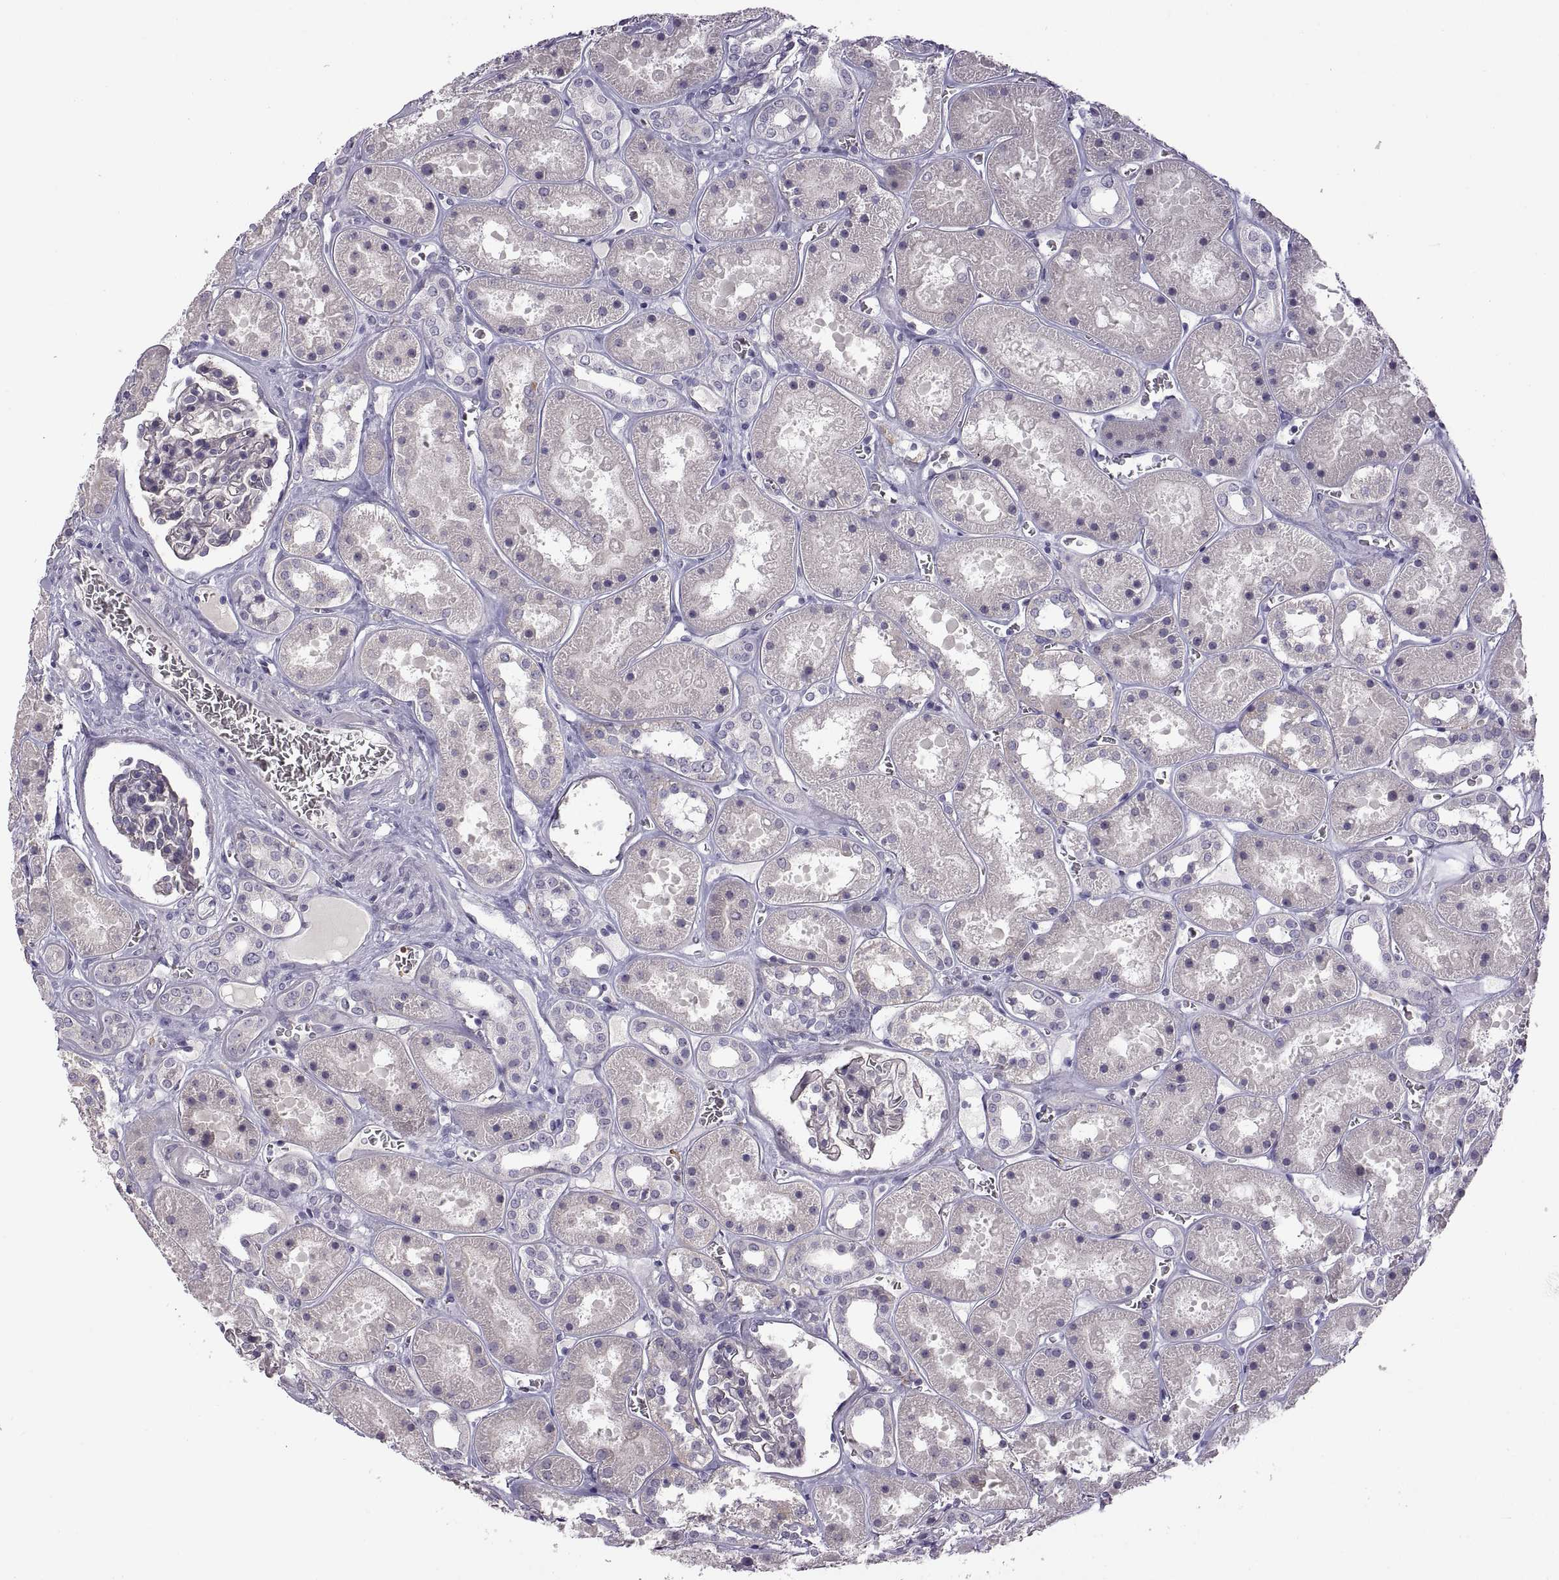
{"staining": {"intensity": "negative", "quantity": "none", "location": "none"}, "tissue": "kidney", "cell_type": "Cells in glomeruli", "image_type": "normal", "snomed": [{"axis": "morphology", "description": "Normal tissue, NOS"}, {"axis": "topography", "description": "Kidney"}], "caption": "This image is of normal kidney stained with IHC to label a protein in brown with the nuclei are counter-stained blue. There is no positivity in cells in glomeruli.", "gene": "MEIOC", "patient": {"sex": "female", "age": 41}}